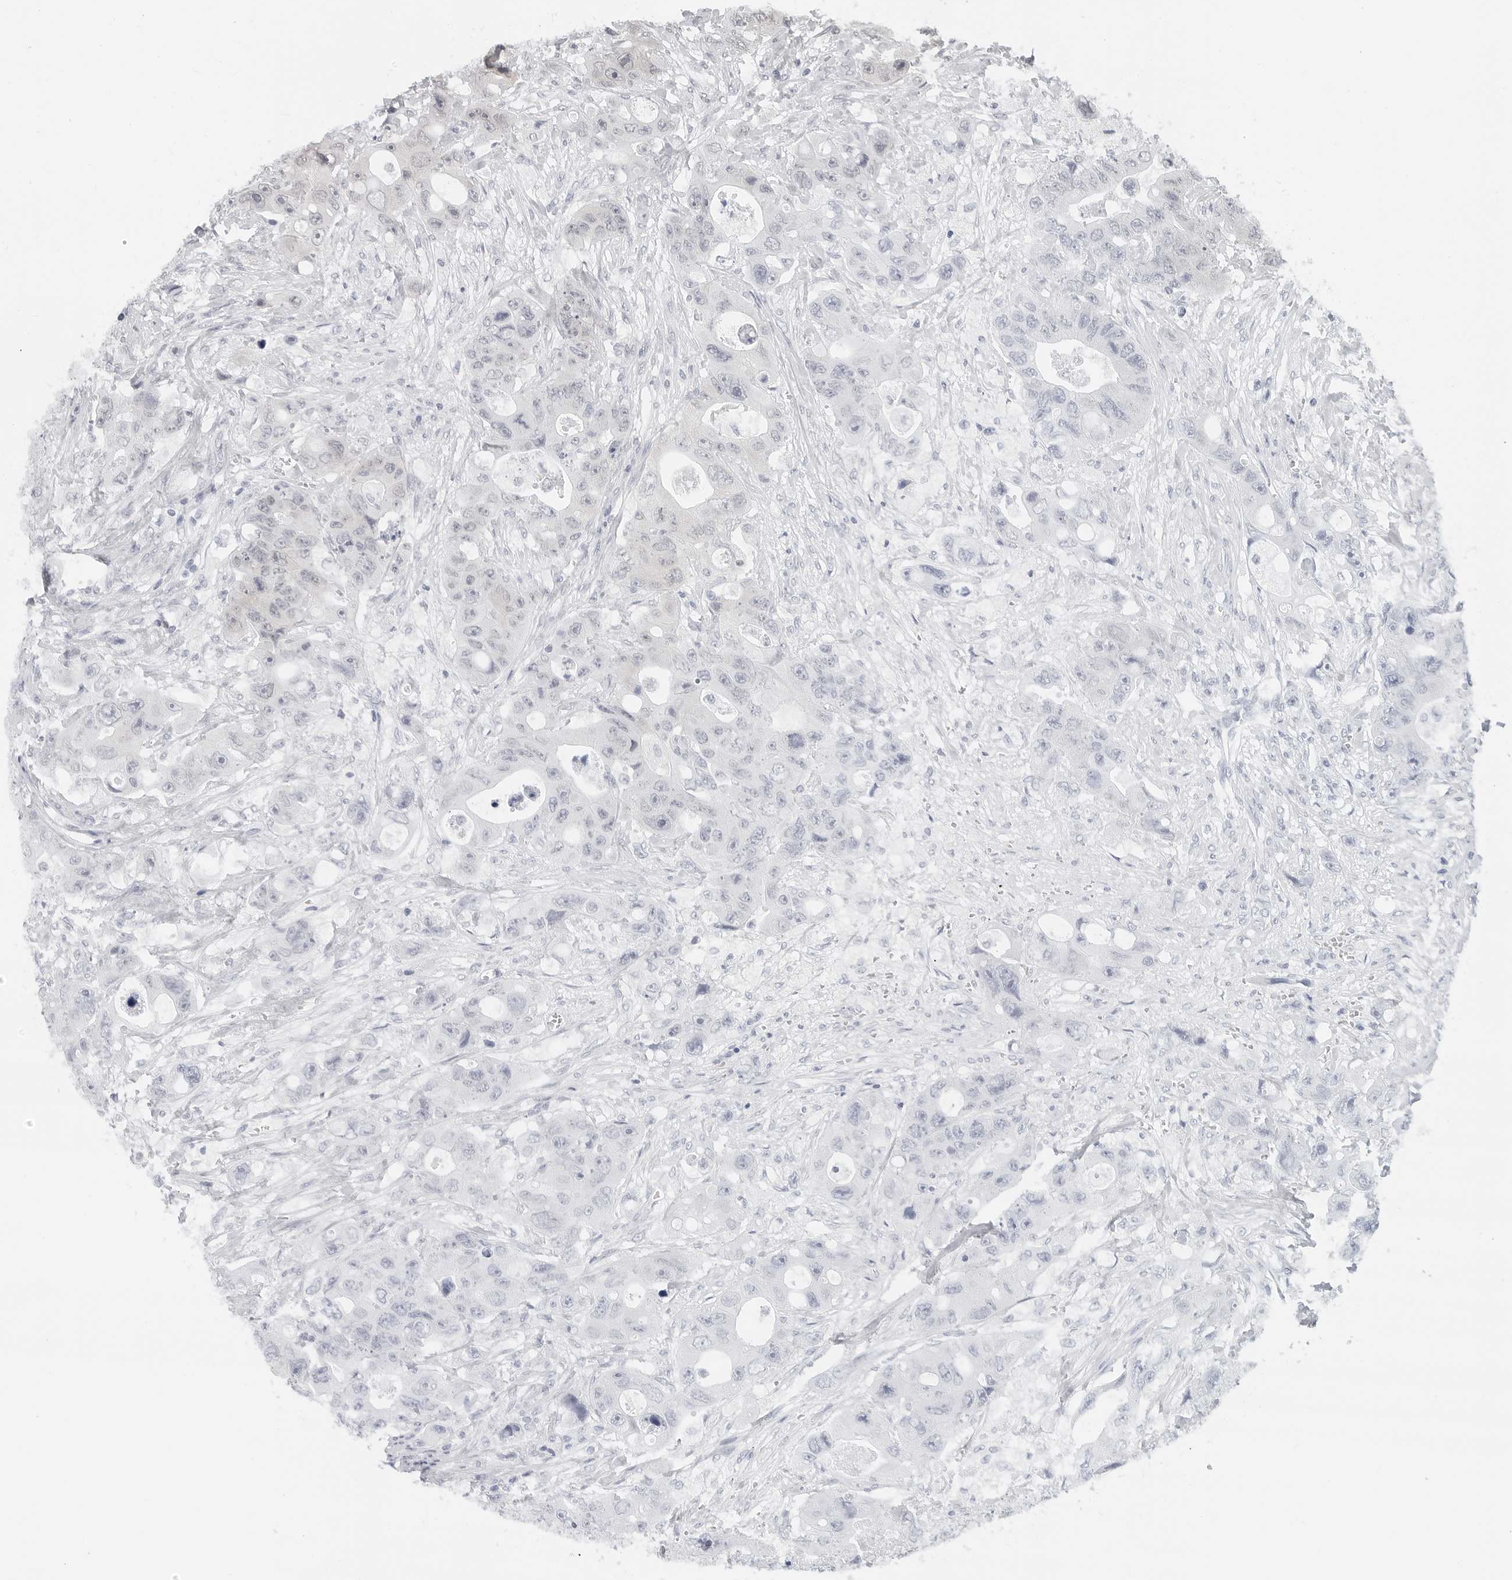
{"staining": {"intensity": "negative", "quantity": "none", "location": "none"}, "tissue": "colorectal cancer", "cell_type": "Tumor cells", "image_type": "cancer", "snomed": [{"axis": "morphology", "description": "Adenocarcinoma, NOS"}, {"axis": "topography", "description": "Colon"}], "caption": "Protein analysis of adenocarcinoma (colorectal) shows no significant expression in tumor cells.", "gene": "METAP1", "patient": {"sex": "female", "age": 46}}